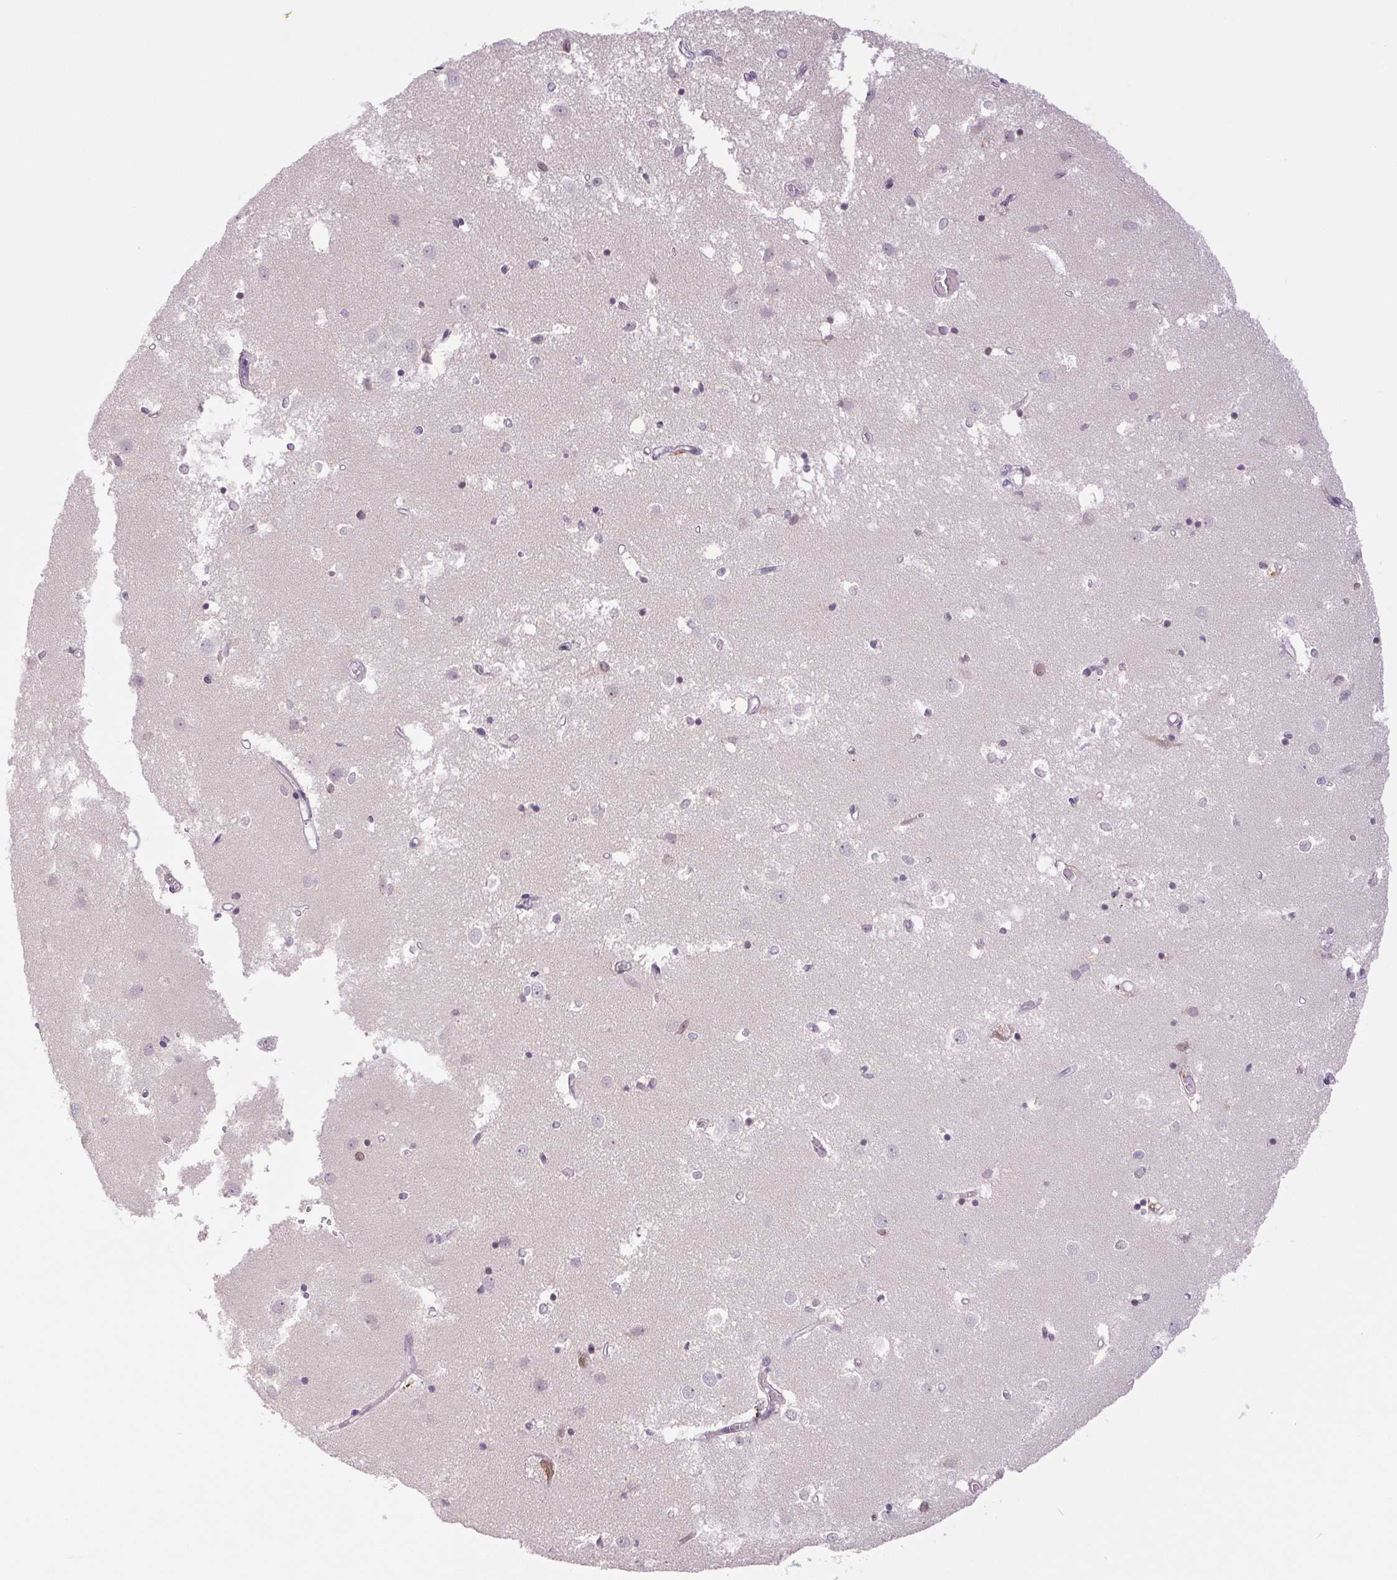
{"staining": {"intensity": "moderate", "quantity": "25%-75%", "location": "nuclear"}, "tissue": "caudate", "cell_type": "Glial cells", "image_type": "normal", "snomed": [{"axis": "morphology", "description": "Normal tissue, NOS"}, {"axis": "topography", "description": "Lateral ventricle wall"}], "caption": "Immunohistochemical staining of normal caudate reveals moderate nuclear protein positivity in about 25%-75% of glial cells.", "gene": "SMIM6", "patient": {"sex": "male", "age": 54}}